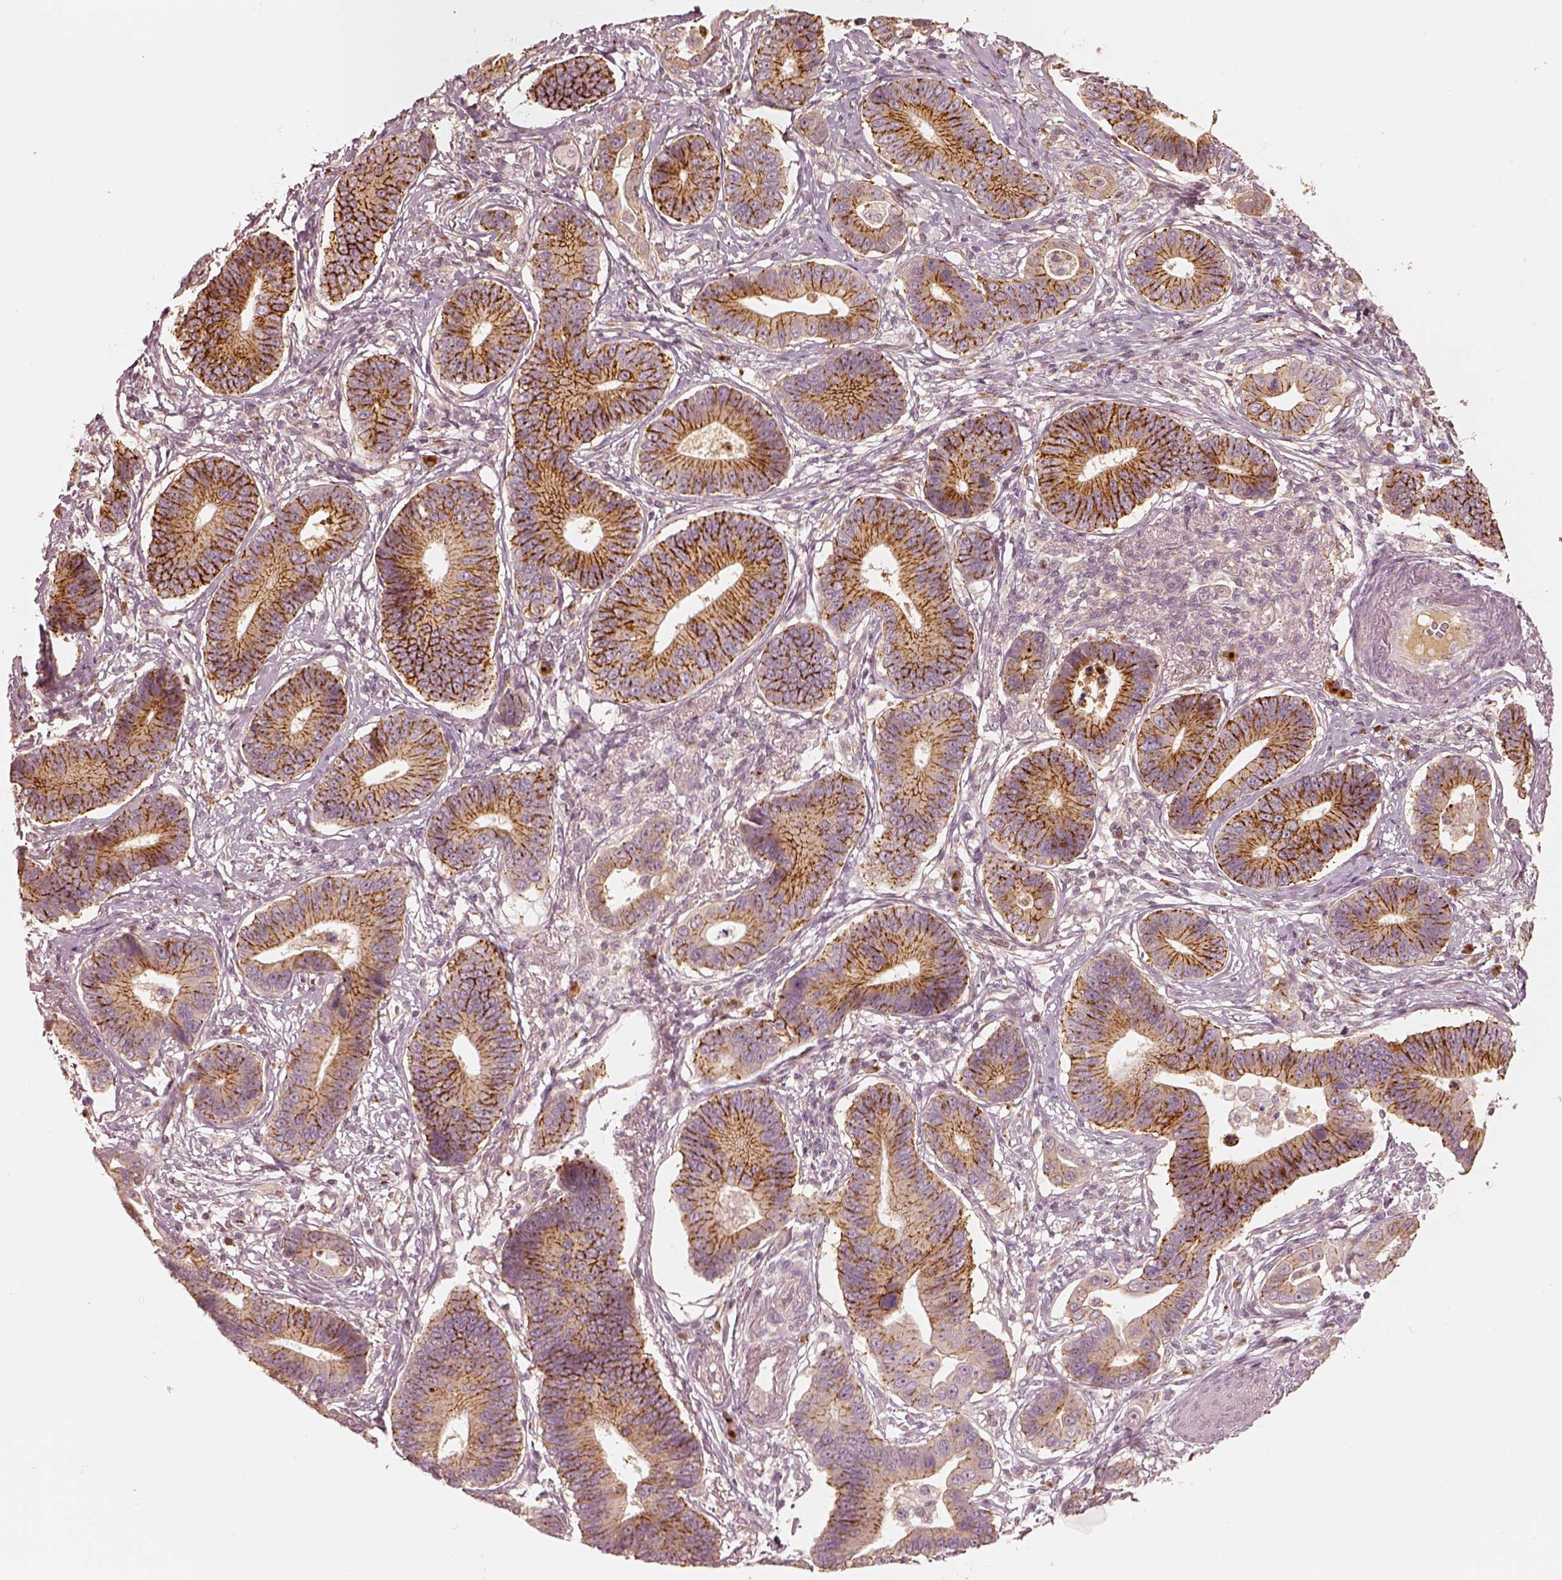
{"staining": {"intensity": "strong", "quantity": ">75%", "location": "cytoplasmic/membranous"}, "tissue": "stomach cancer", "cell_type": "Tumor cells", "image_type": "cancer", "snomed": [{"axis": "morphology", "description": "Adenocarcinoma, NOS"}, {"axis": "topography", "description": "Stomach"}], "caption": "IHC histopathology image of neoplastic tissue: human stomach cancer (adenocarcinoma) stained using immunohistochemistry displays high levels of strong protein expression localized specifically in the cytoplasmic/membranous of tumor cells, appearing as a cytoplasmic/membranous brown color.", "gene": "GORASP2", "patient": {"sex": "male", "age": 84}}